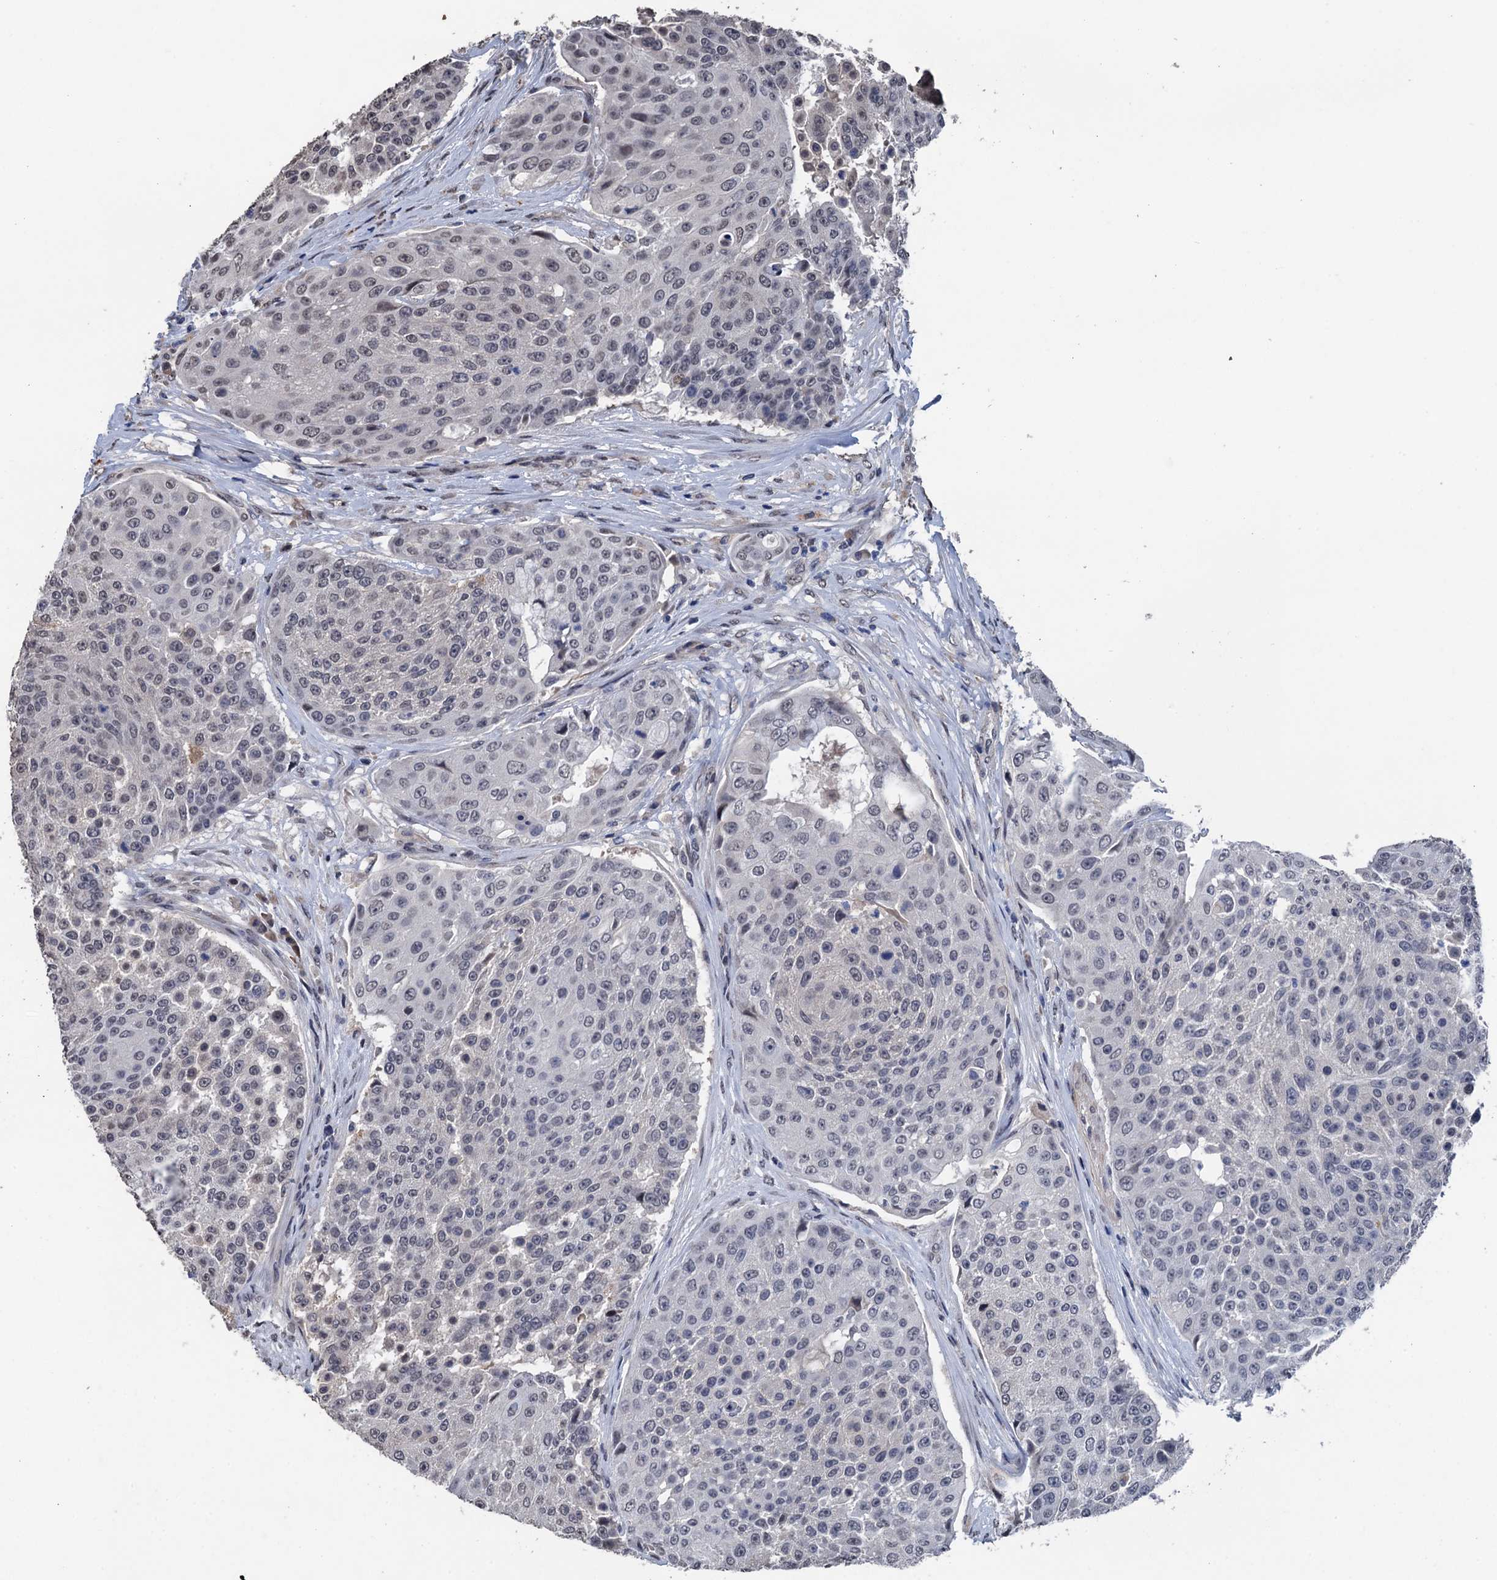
{"staining": {"intensity": "weak", "quantity": "<25%", "location": "nuclear"}, "tissue": "urothelial cancer", "cell_type": "Tumor cells", "image_type": "cancer", "snomed": [{"axis": "morphology", "description": "Urothelial carcinoma, High grade"}, {"axis": "topography", "description": "Urinary bladder"}], "caption": "IHC histopathology image of neoplastic tissue: high-grade urothelial carcinoma stained with DAB displays no significant protein positivity in tumor cells.", "gene": "ART5", "patient": {"sex": "female", "age": 63}}